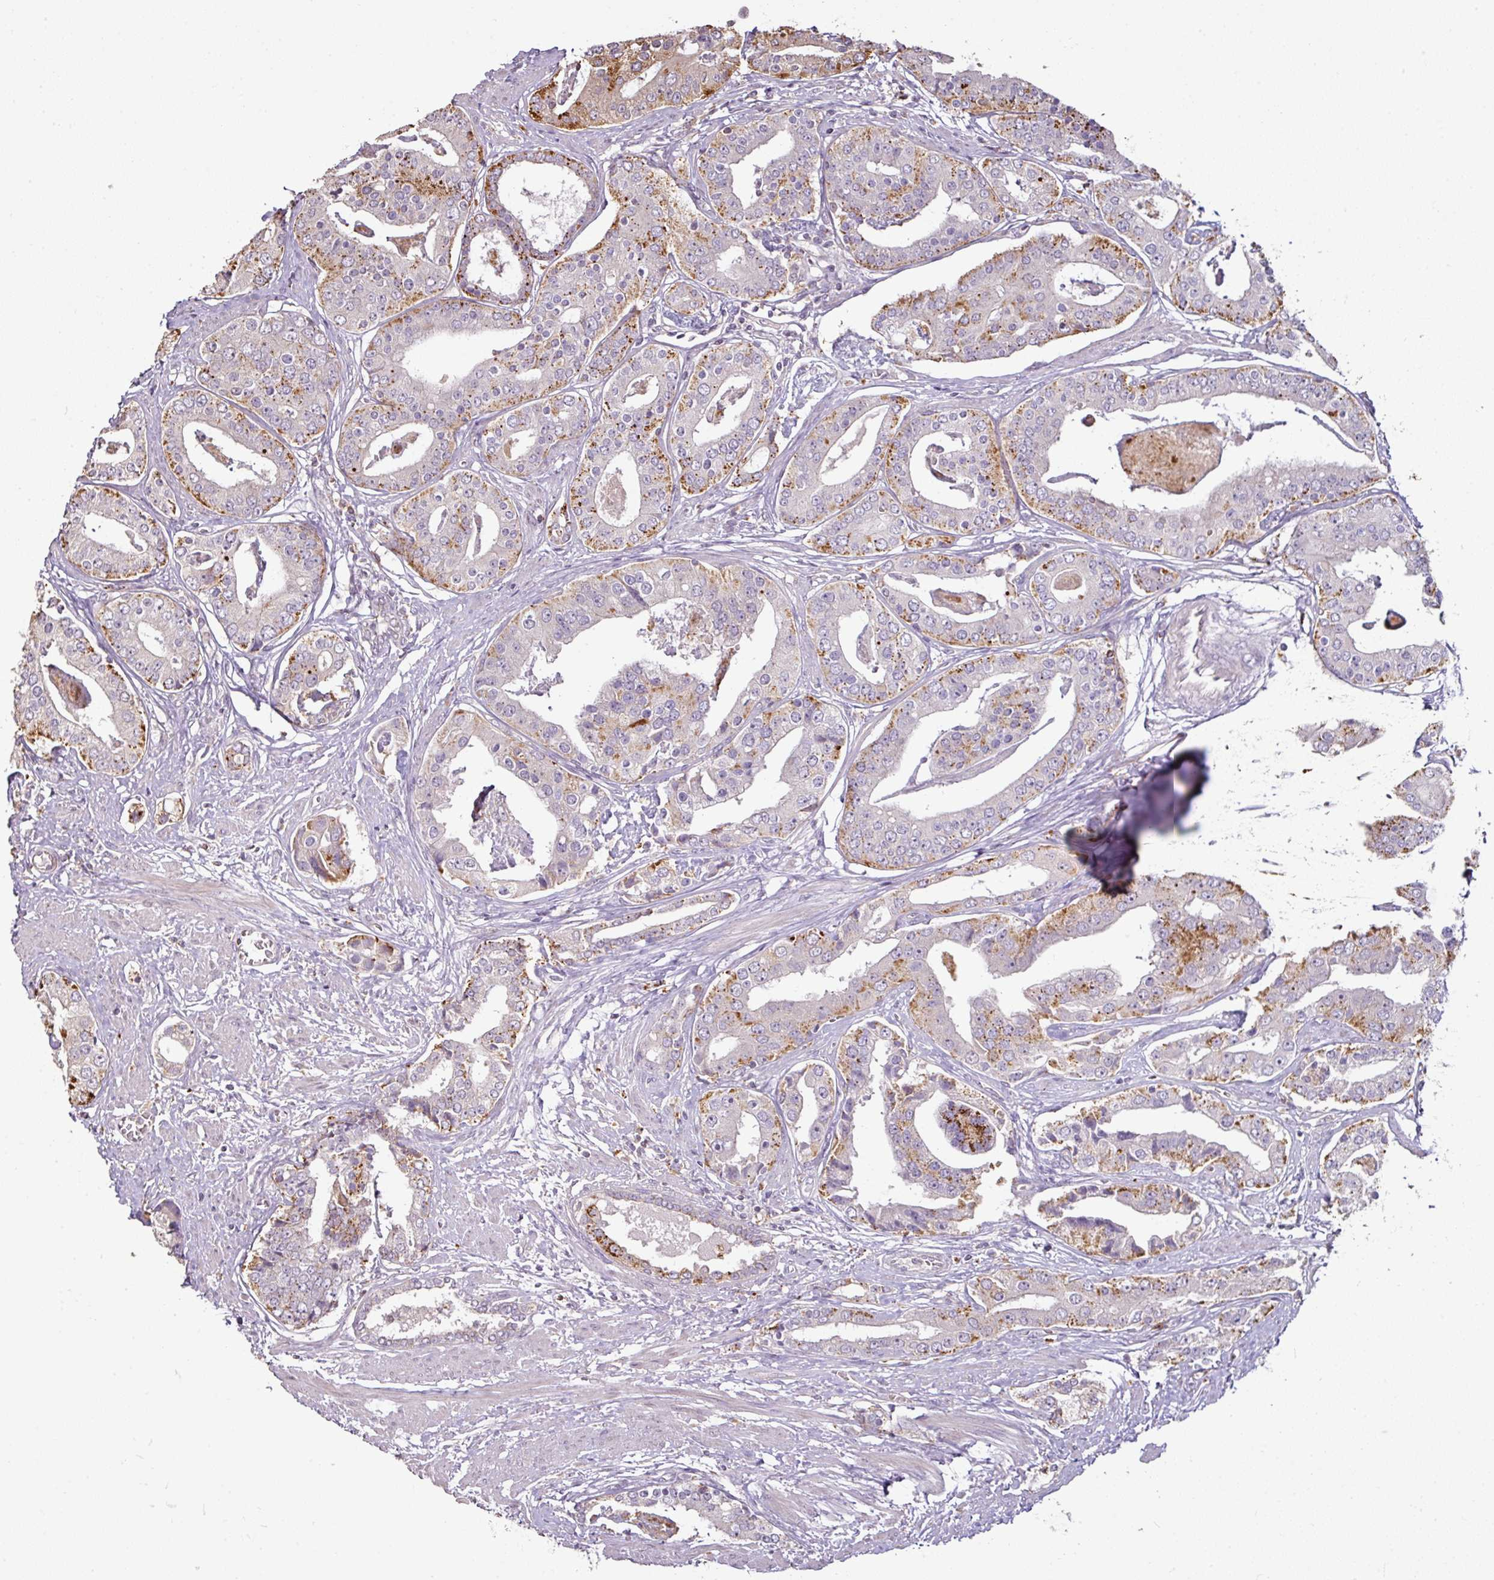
{"staining": {"intensity": "moderate", "quantity": "25%-75%", "location": "cytoplasmic/membranous"}, "tissue": "prostate cancer", "cell_type": "Tumor cells", "image_type": "cancer", "snomed": [{"axis": "morphology", "description": "Adenocarcinoma, High grade"}, {"axis": "topography", "description": "Prostate"}], "caption": "Tumor cells reveal medium levels of moderate cytoplasmic/membranous positivity in about 25%-75% of cells in prostate cancer.", "gene": "CXCR5", "patient": {"sex": "male", "age": 71}}